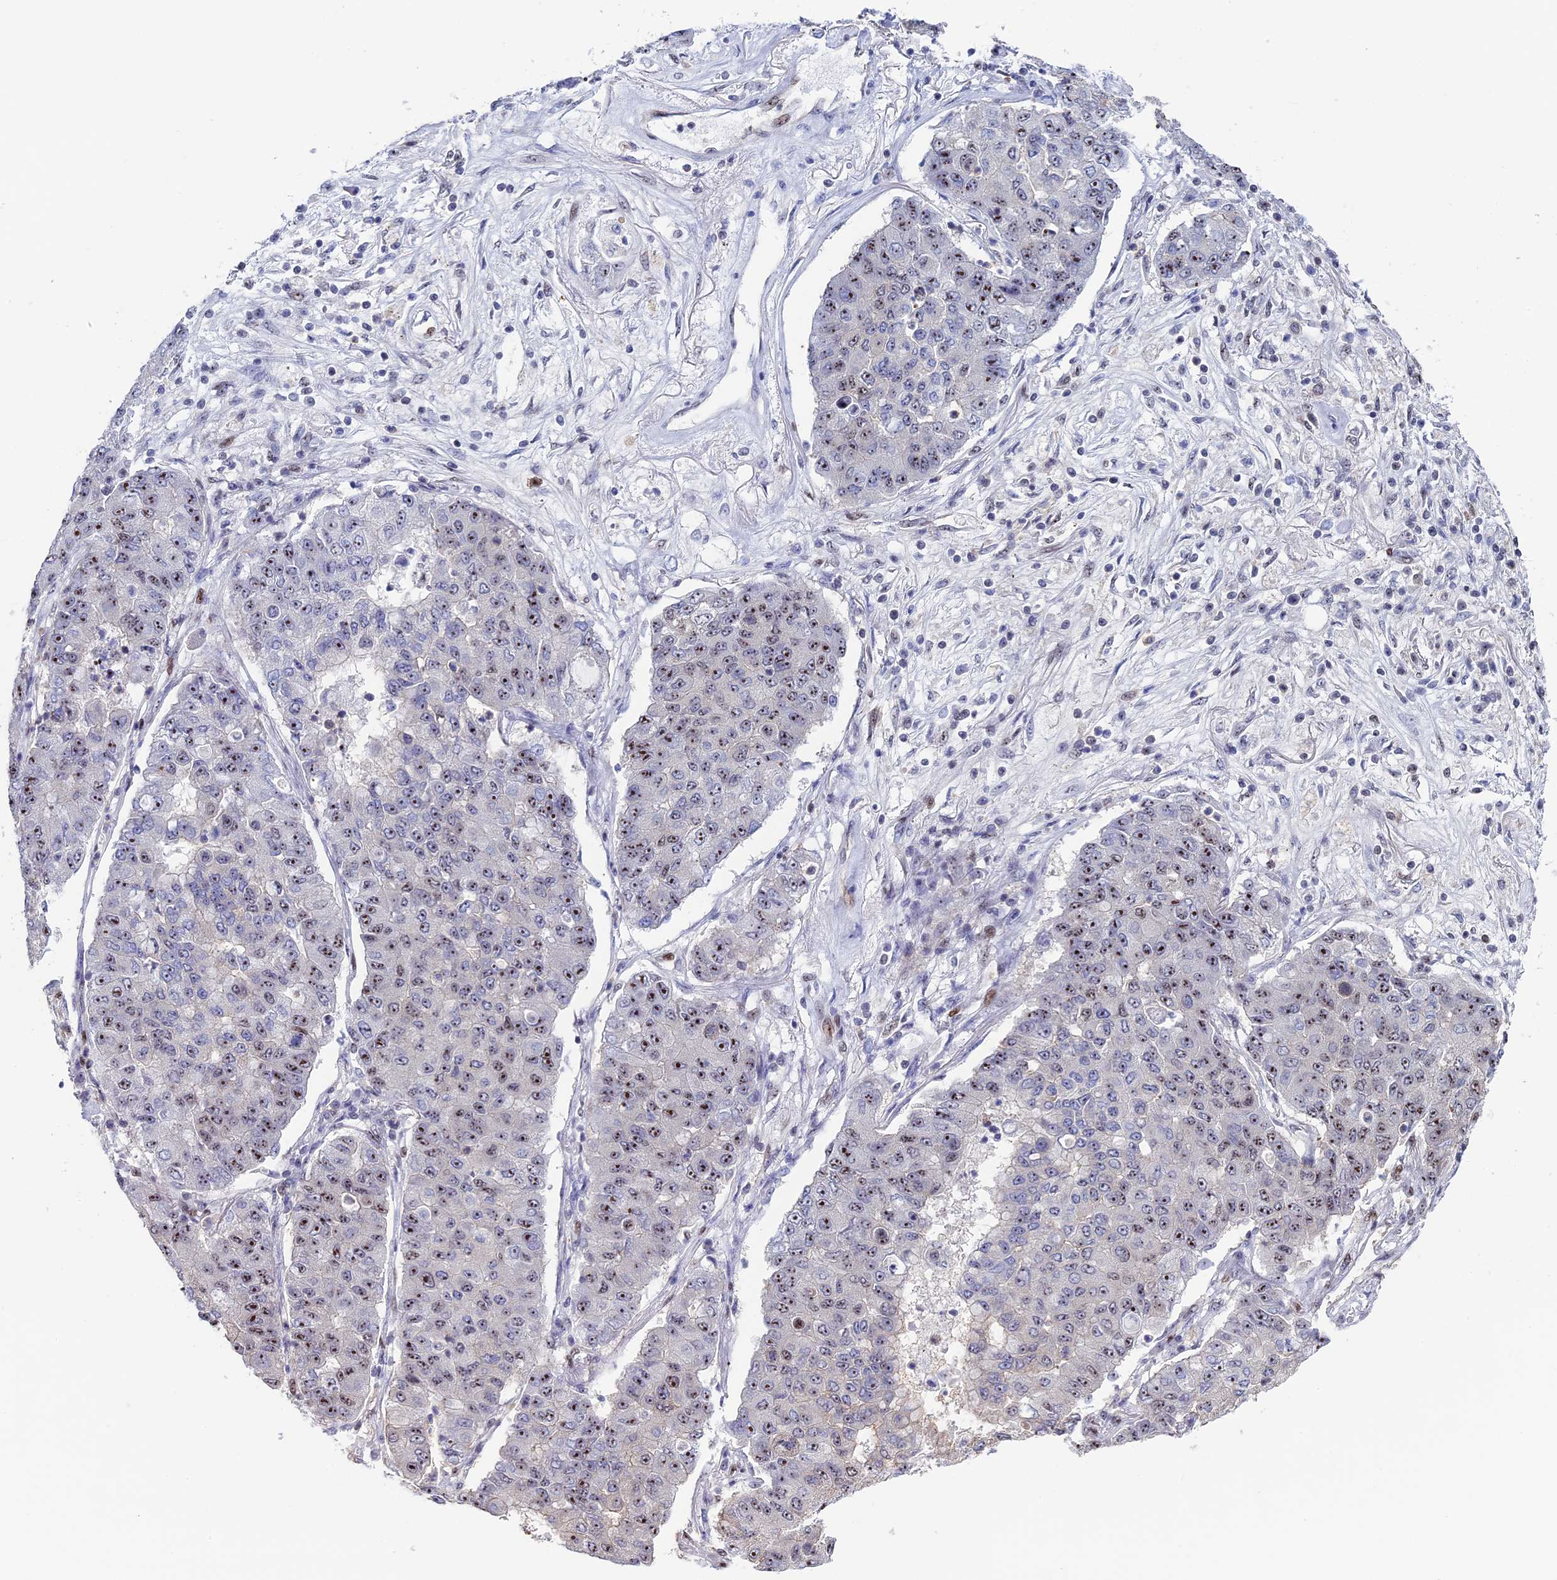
{"staining": {"intensity": "moderate", "quantity": "25%-75%", "location": "nuclear"}, "tissue": "lung cancer", "cell_type": "Tumor cells", "image_type": "cancer", "snomed": [{"axis": "morphology", "description": "Squamous cell carcinoma, NOS"}, {"axis": "topography", "description": "Lung"}], "caption": "Immunohistochemistry of human lung squamous cell carcinoma reveals medium levels of moderate nuclear staining in about 25%-75% of tumor cells.", "gene": "CCDC86", "patient": {"sex": "male", "age": 74}}